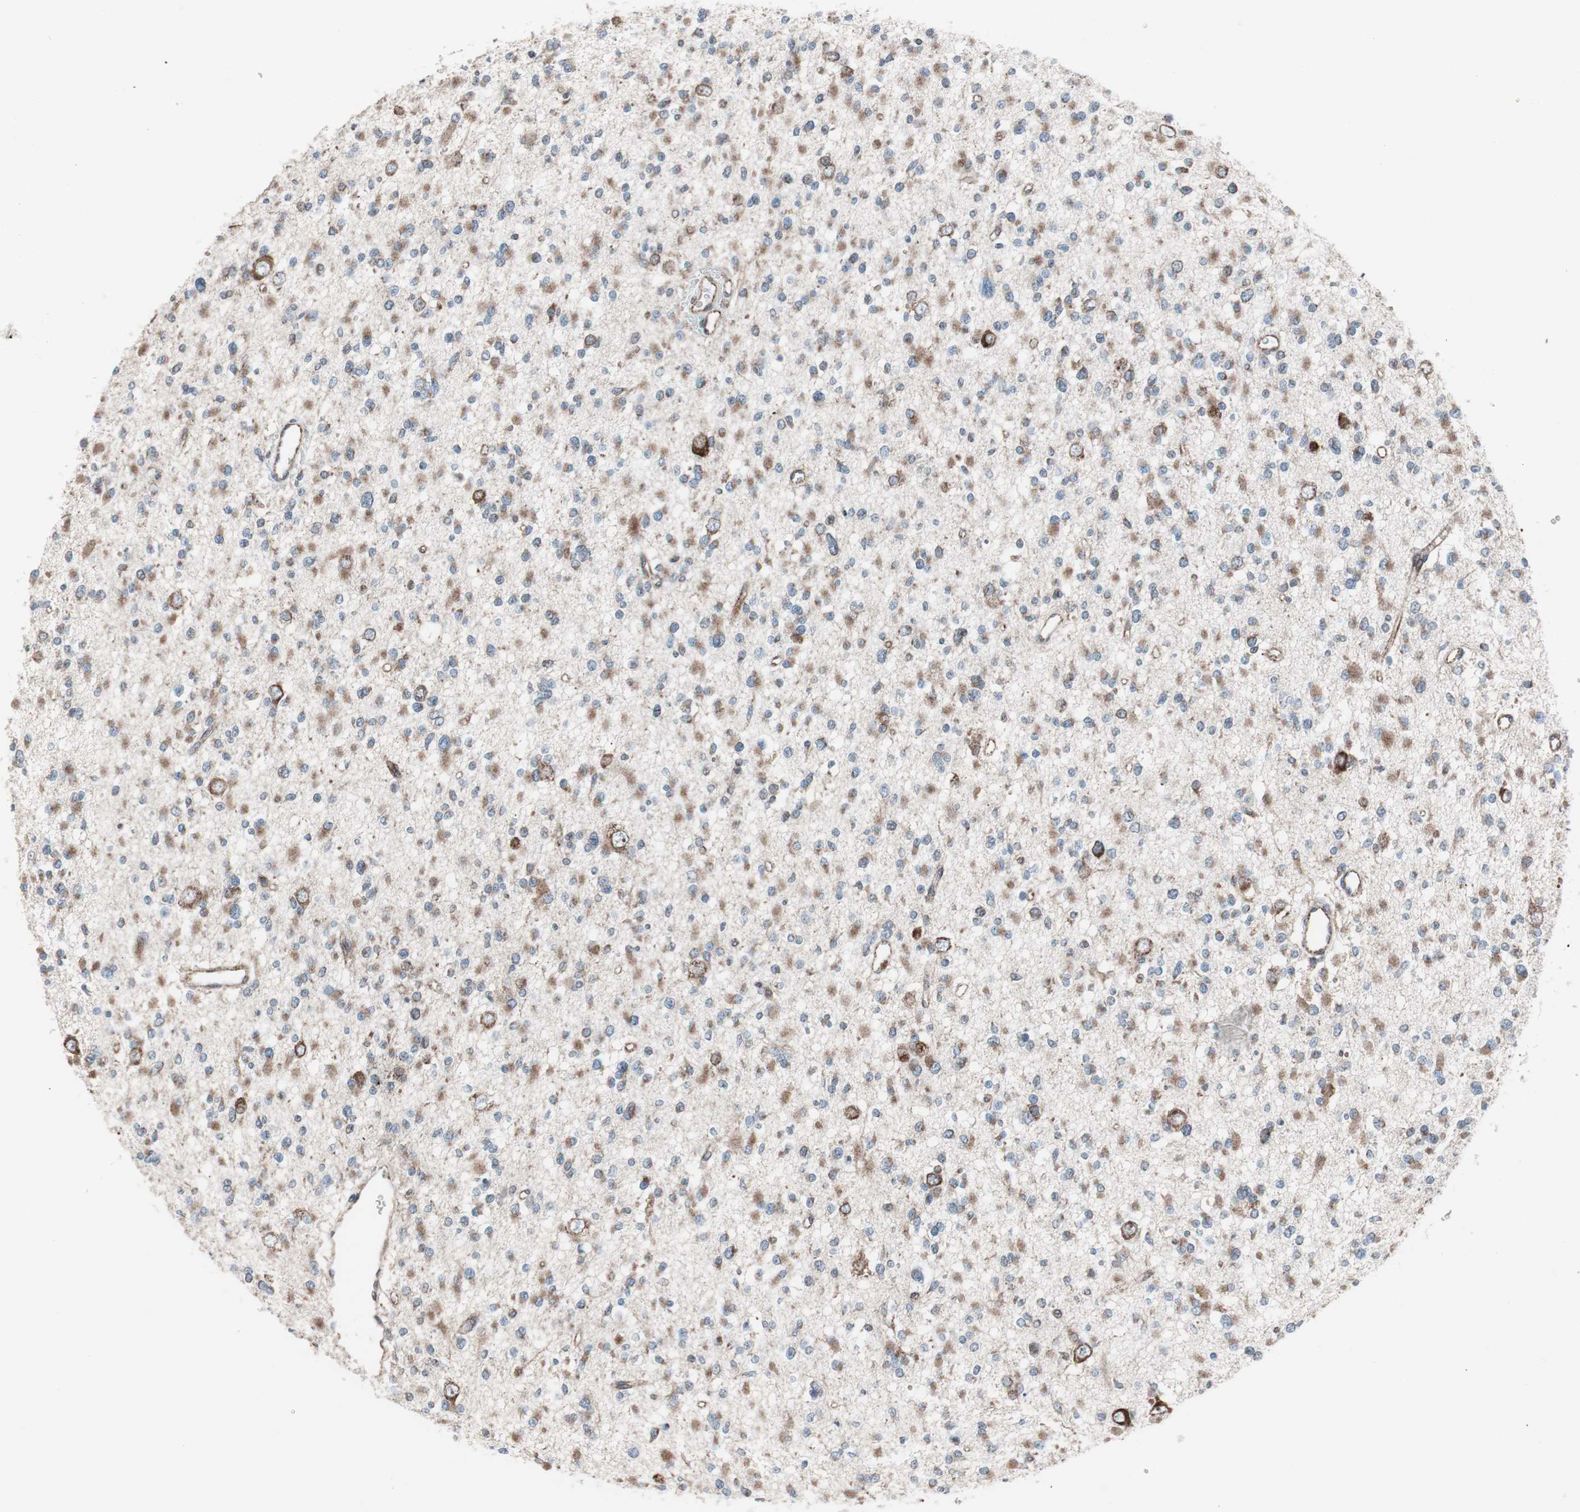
{"staining": {"intensity": "weak", "quantity": "25%-75%", "location": "cytoplasmic/membranous"}, "tissue": "glioma", "cell_type": "Tumor cells", "image_type": "cancer", "snomed": [{"axis": "morphology", "description": "Glioma, malignant, Low grade"}, {"axis": "topography", "description": "Brain"}], "caption": "This photomicrograph demonstrates glioma stained with immunohistochemistry to label a protein in brown. The cytoplasmic/membranous of tumor cells show weak positivity for the protein. Nuclei are counter-stained blue.", "gene": "CCL14", "patient": {"sex": "female", "age": 22}}